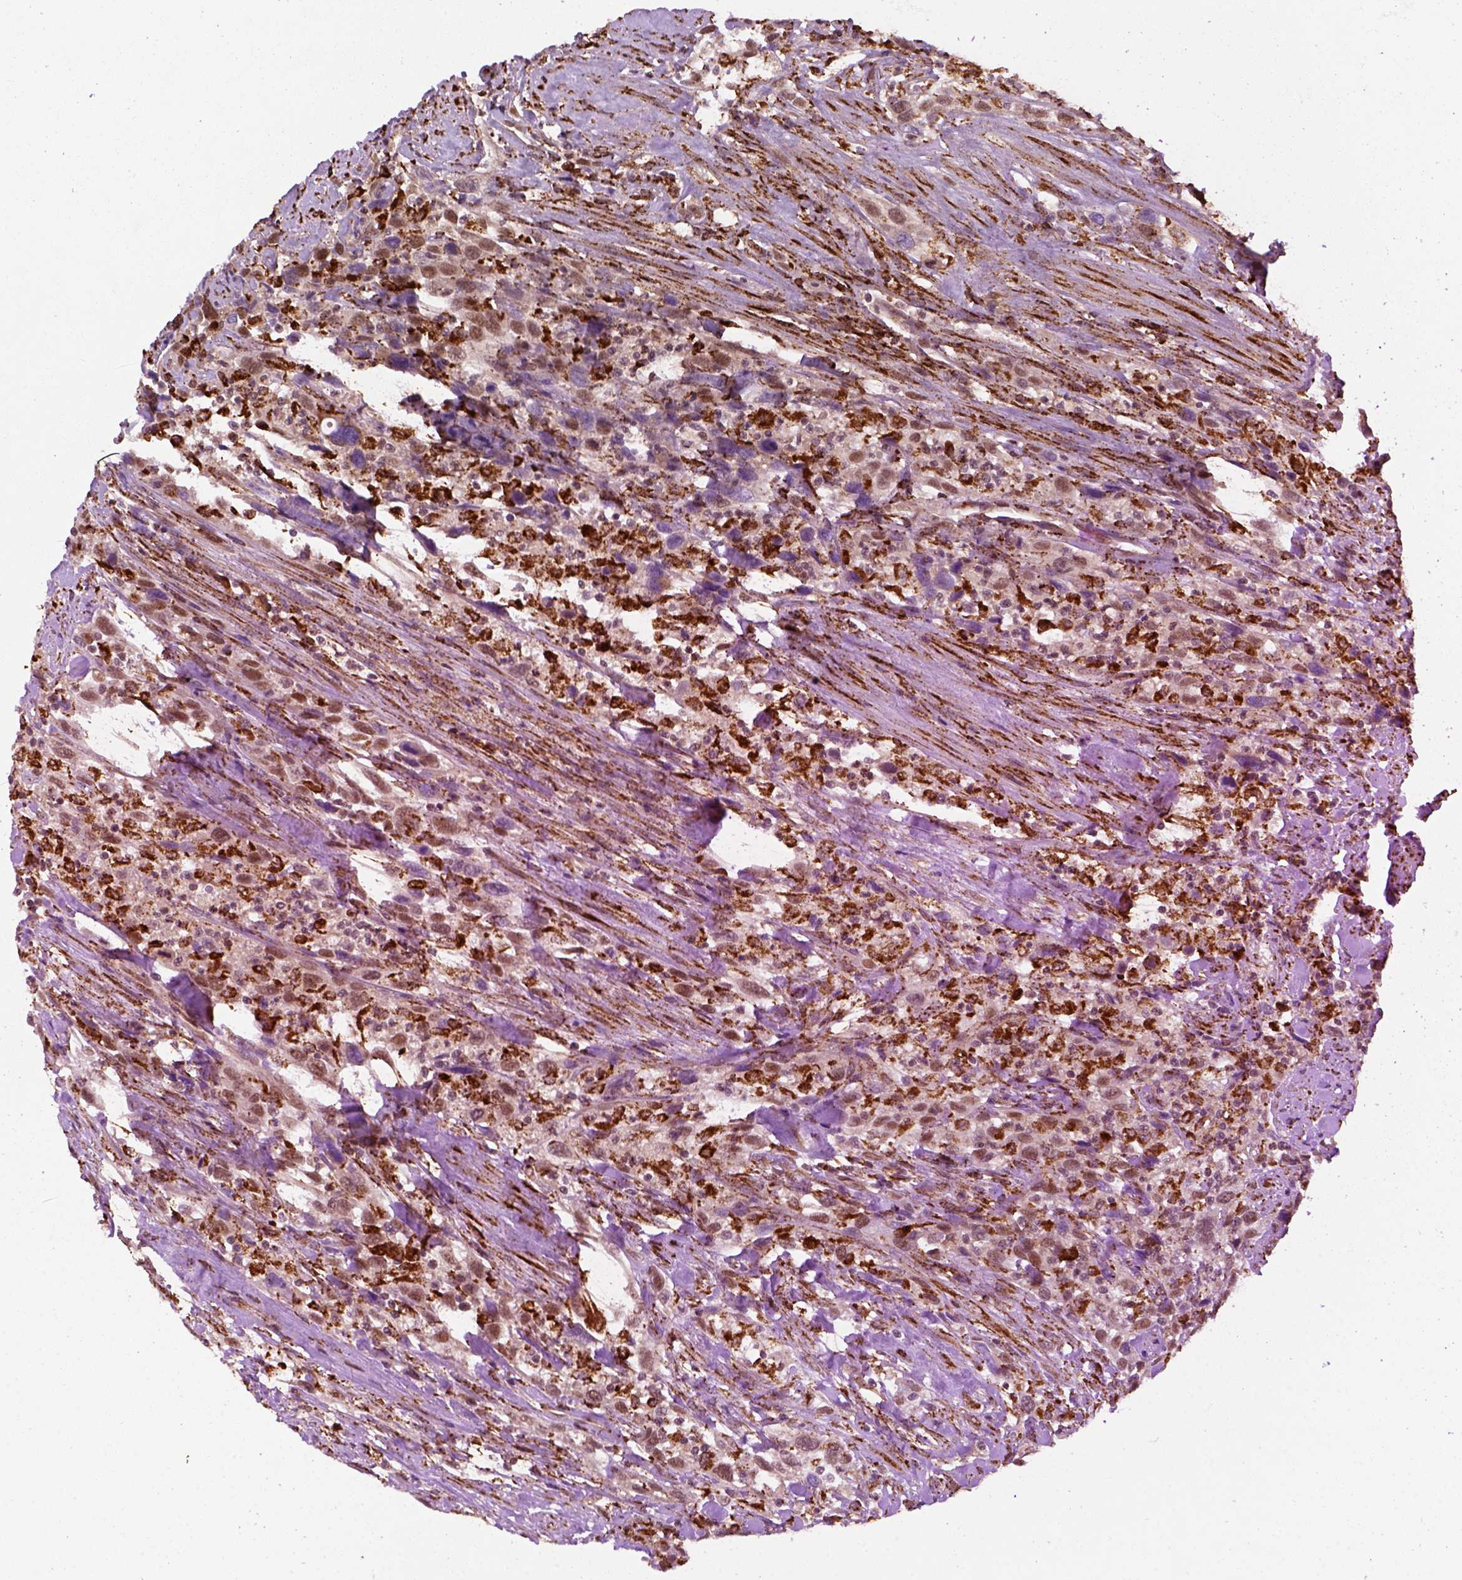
{"staining": {"intensity": "moderate", "quantity": ">75%", "location": "cytoplasmic/membranous,nuclear"}, "tissue": "urothelial cancer", "cell_type": "Tumor cells", "image_type": "cancer", "snomed": [{"axis": "morphology", "description": "Urothelial carcinoma, NOS"}, {"axis": "morphology", "description": "Urothelial carcinoma, High grade"}, {"axis": "topography", "description": "Urinary bladder"}], "caption": "Moderate cytoplasmic/membranous and nuclear staining for a protein is seen in about >75% of tumor cells of high-grade urothelial carcinoma using IHC.", "gene": "FZD7", "patient": {"sex": "female", "age": 64}}